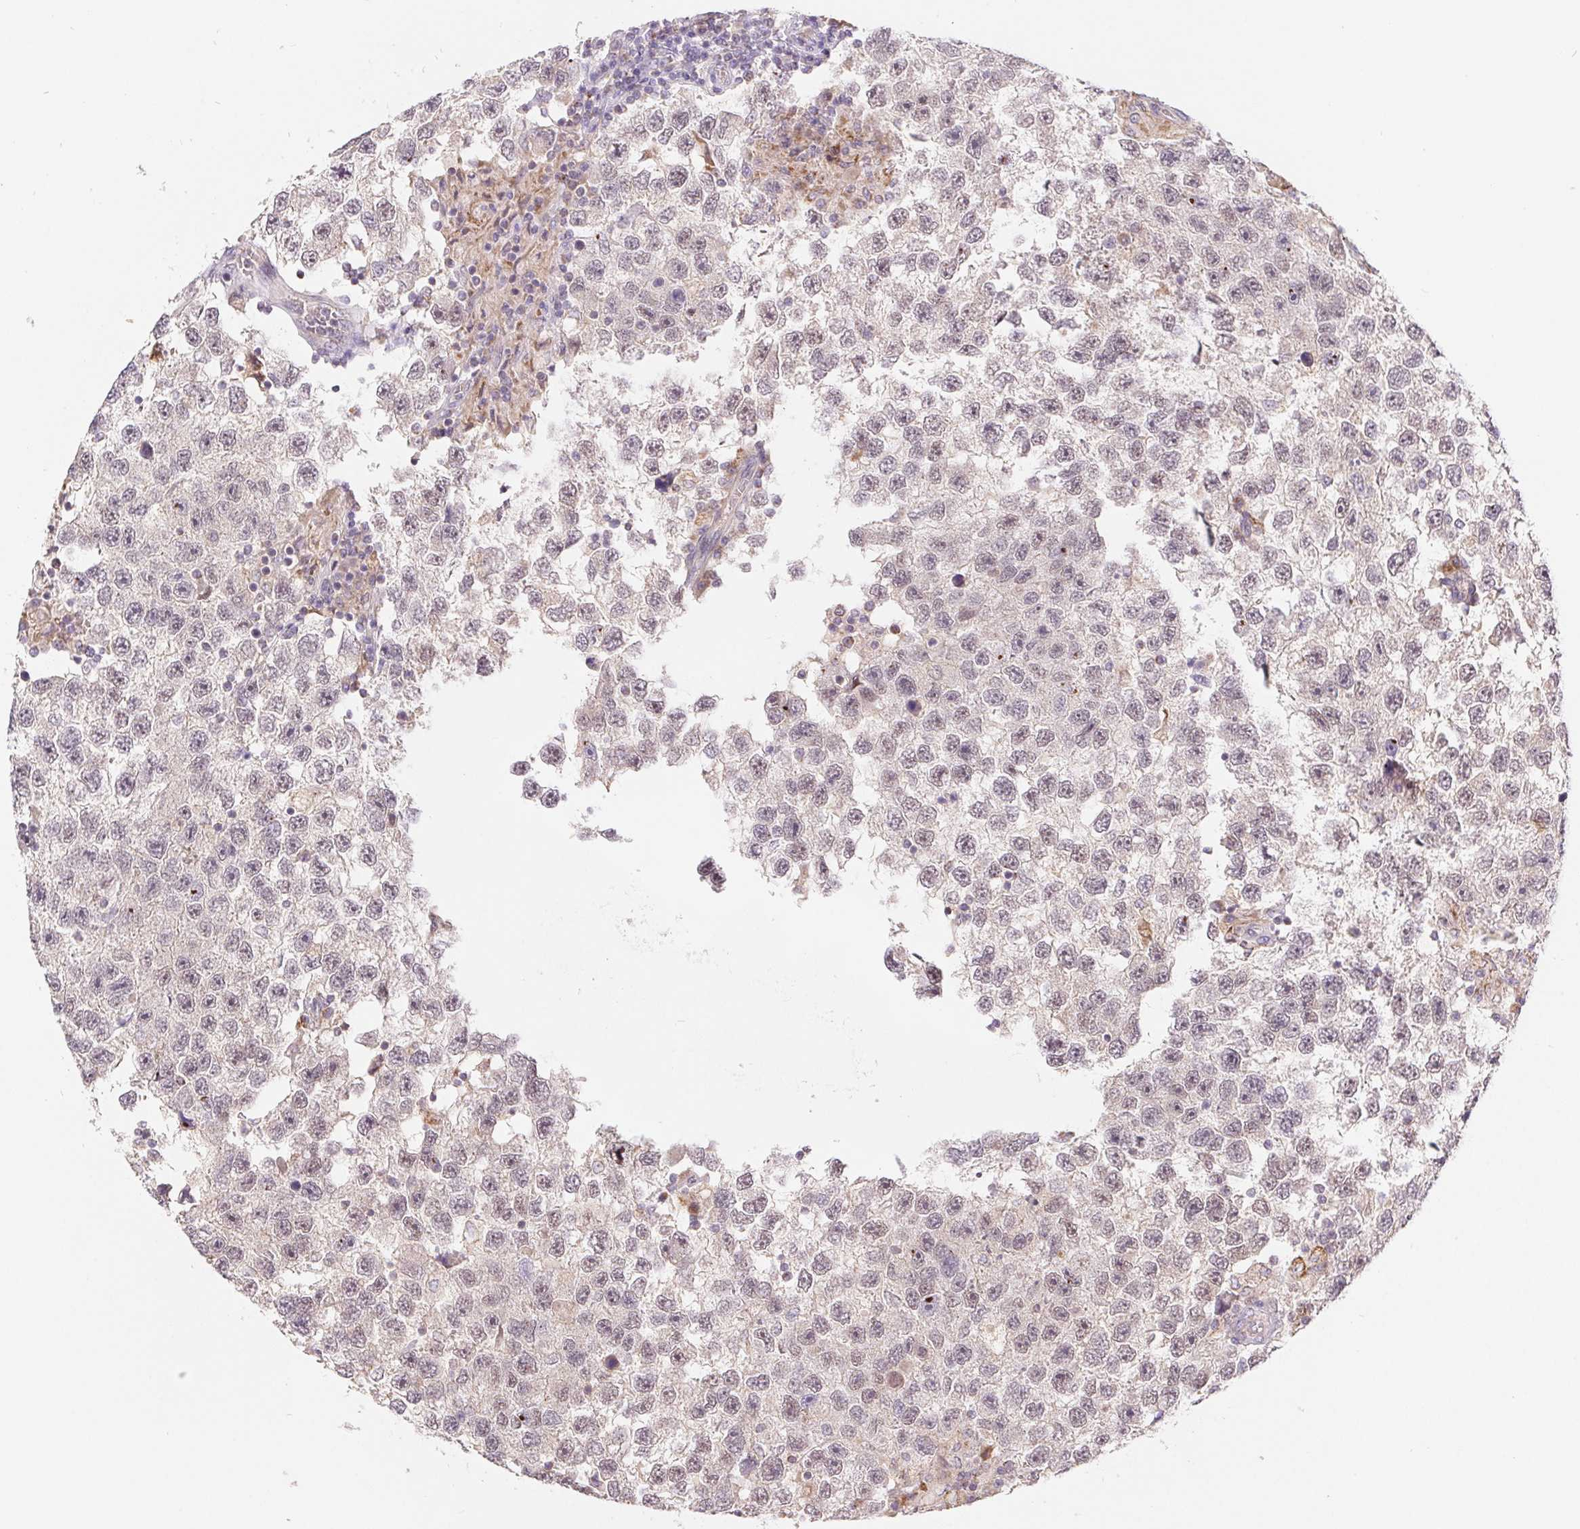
{"staining": {"intensity": "weak", "quantity": "<25%", "location": "nuclear"}, "tissue": "testis cancer", "cell_type": "Tumor cells", "image_type": "cancer", "snomed": [{"axis": "morphology", "description": "Seminoma, NOS"}, {"axis": "topography", "description": "Testis"}], "caption": "Tumor cells show no significant protein expression in testis seminoma.", "gene": "EMC6", "patient": {"sex": "male", "age": 26}}